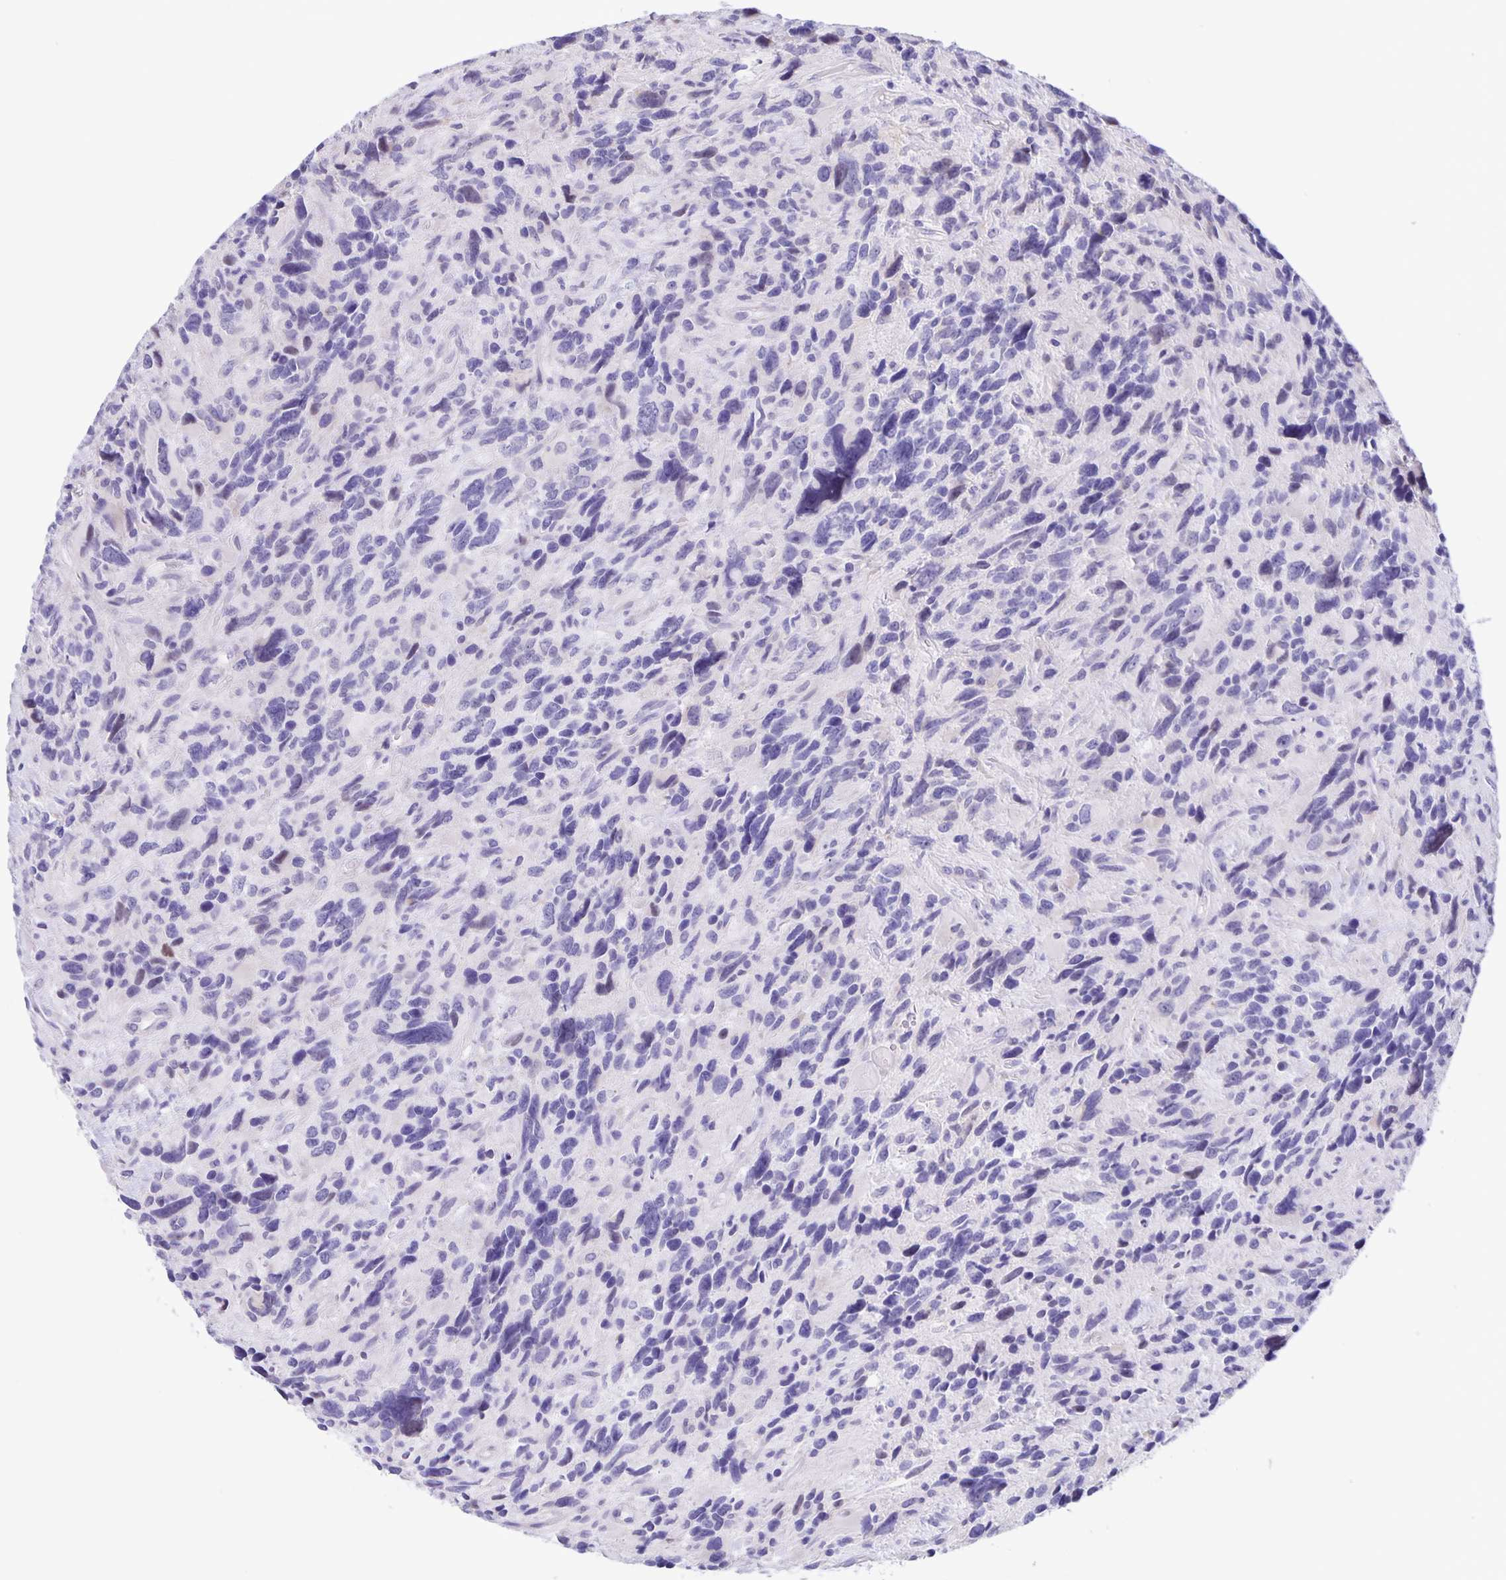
{"staining": {"intensity": "negative", "quantity": "none", "location": "none"}, "tissue": "glioma", "cell_type": "Tumor cells", "image_type": "cancer", "snomed": [{"axis": "morphology", "description": "Glioma, malignant, High grade"}, {"axis": "topography", "description": "Brain"}], "caption": "High power microscopy histopathology image of an immunohistochemistry (IHC) image of glioma, revealing no significant positivity in tumor cells.", "gene": "ERMN", "patient": {"sex": "male", "age": 46}}